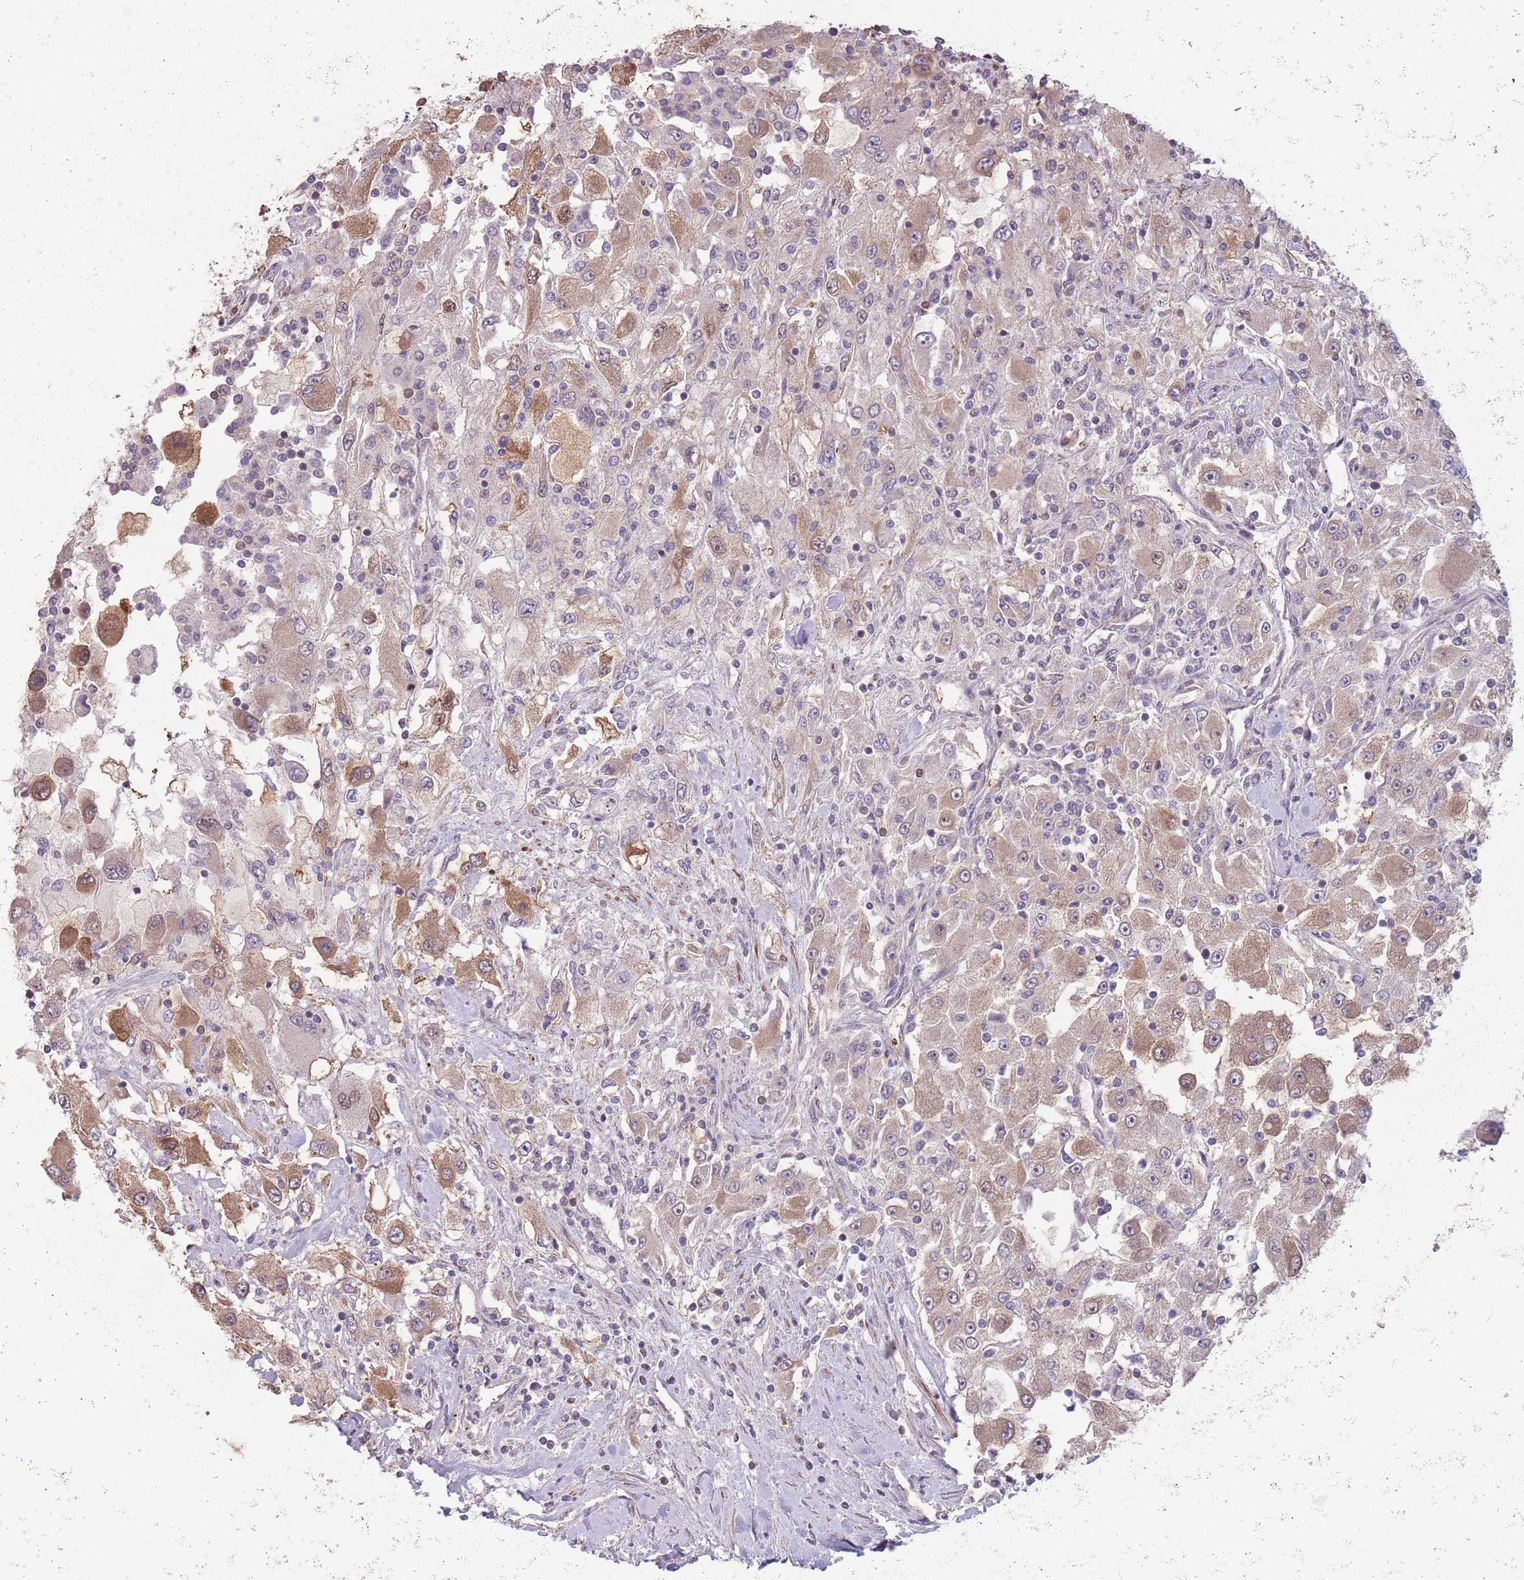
{"staining": {"intensity": "moderate", "quantity": "<25%", "location": "cytoplasmic/membranous"}, "tissue": "renal cancer", "cell_type": "Tumor cells", "image_type": "cancer", "snomed": [{"axis": "morphology", "description": "Adenocarcinoma, NOS"}, {"axis": "topography", "description": "Kidney"}], "caption": "The micrograph reveals a brown stain indicating the presence of a protein in the cytoplasmic/membranous of tumor cells in renal adenocarcinoma. (DAB IHC with brightfield microscopy, high magnification).", "gene": "CCDC154", "patient": {"sex": "female", "age": 67}}